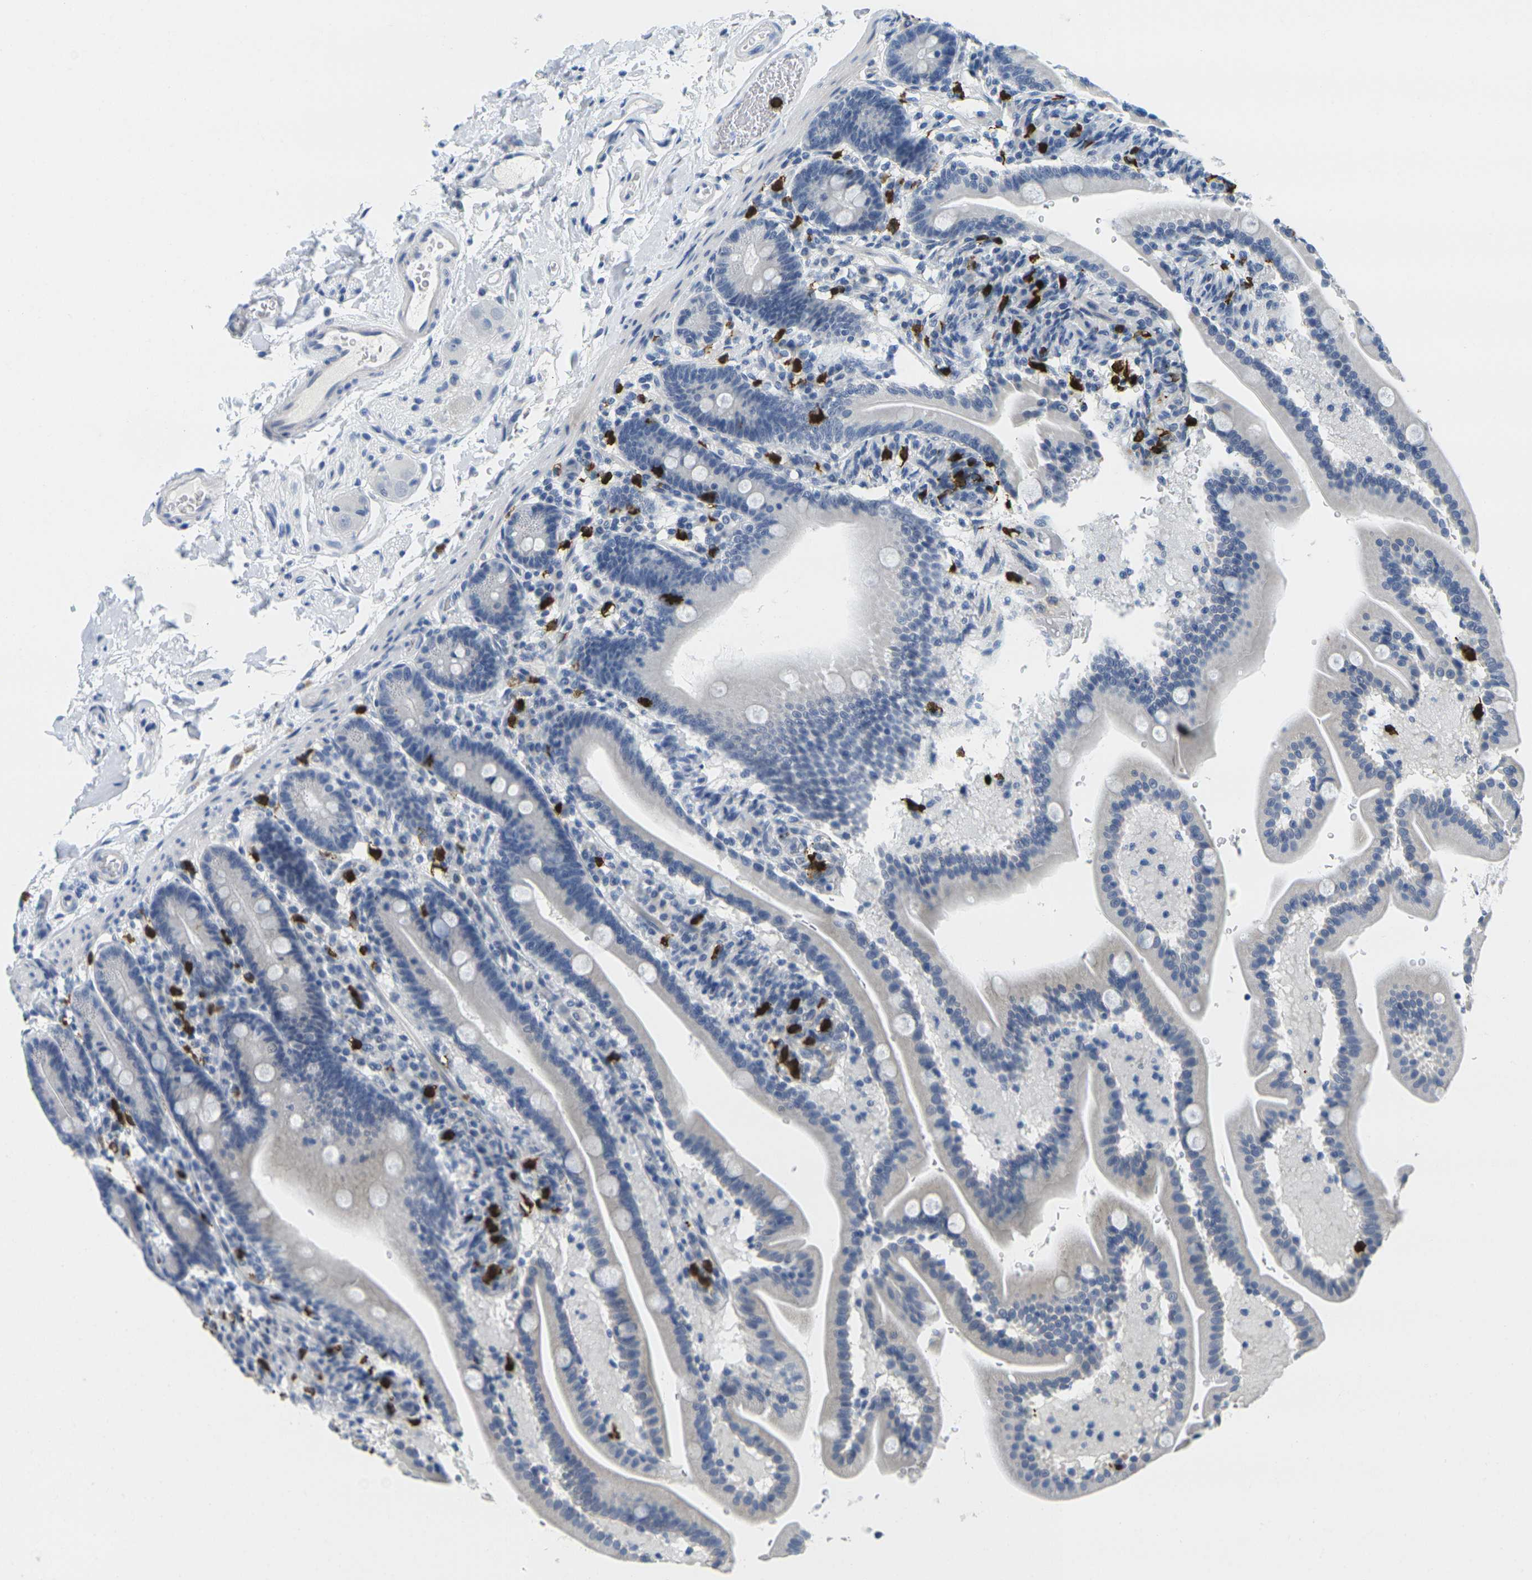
{"staining": {"intensity": "negative", "quantity": "none", "location": "none"}, "tissue": "duodenum", "cell_type": "Glandular cells", "image_type": "normal", "snomed": [{"axis": "morphology", "description": "Normal tissue, NOS"}, {"axis": "topography", "description": "Duodenum"}], "caption": "Immunohistochemistry (IHC) micrograph of normal duodenum stained for a protein (brown), which demonstrates no positivity in glandular cells.", "gene": "GPR15", "patient": {"sex": "male", "age": 54}}